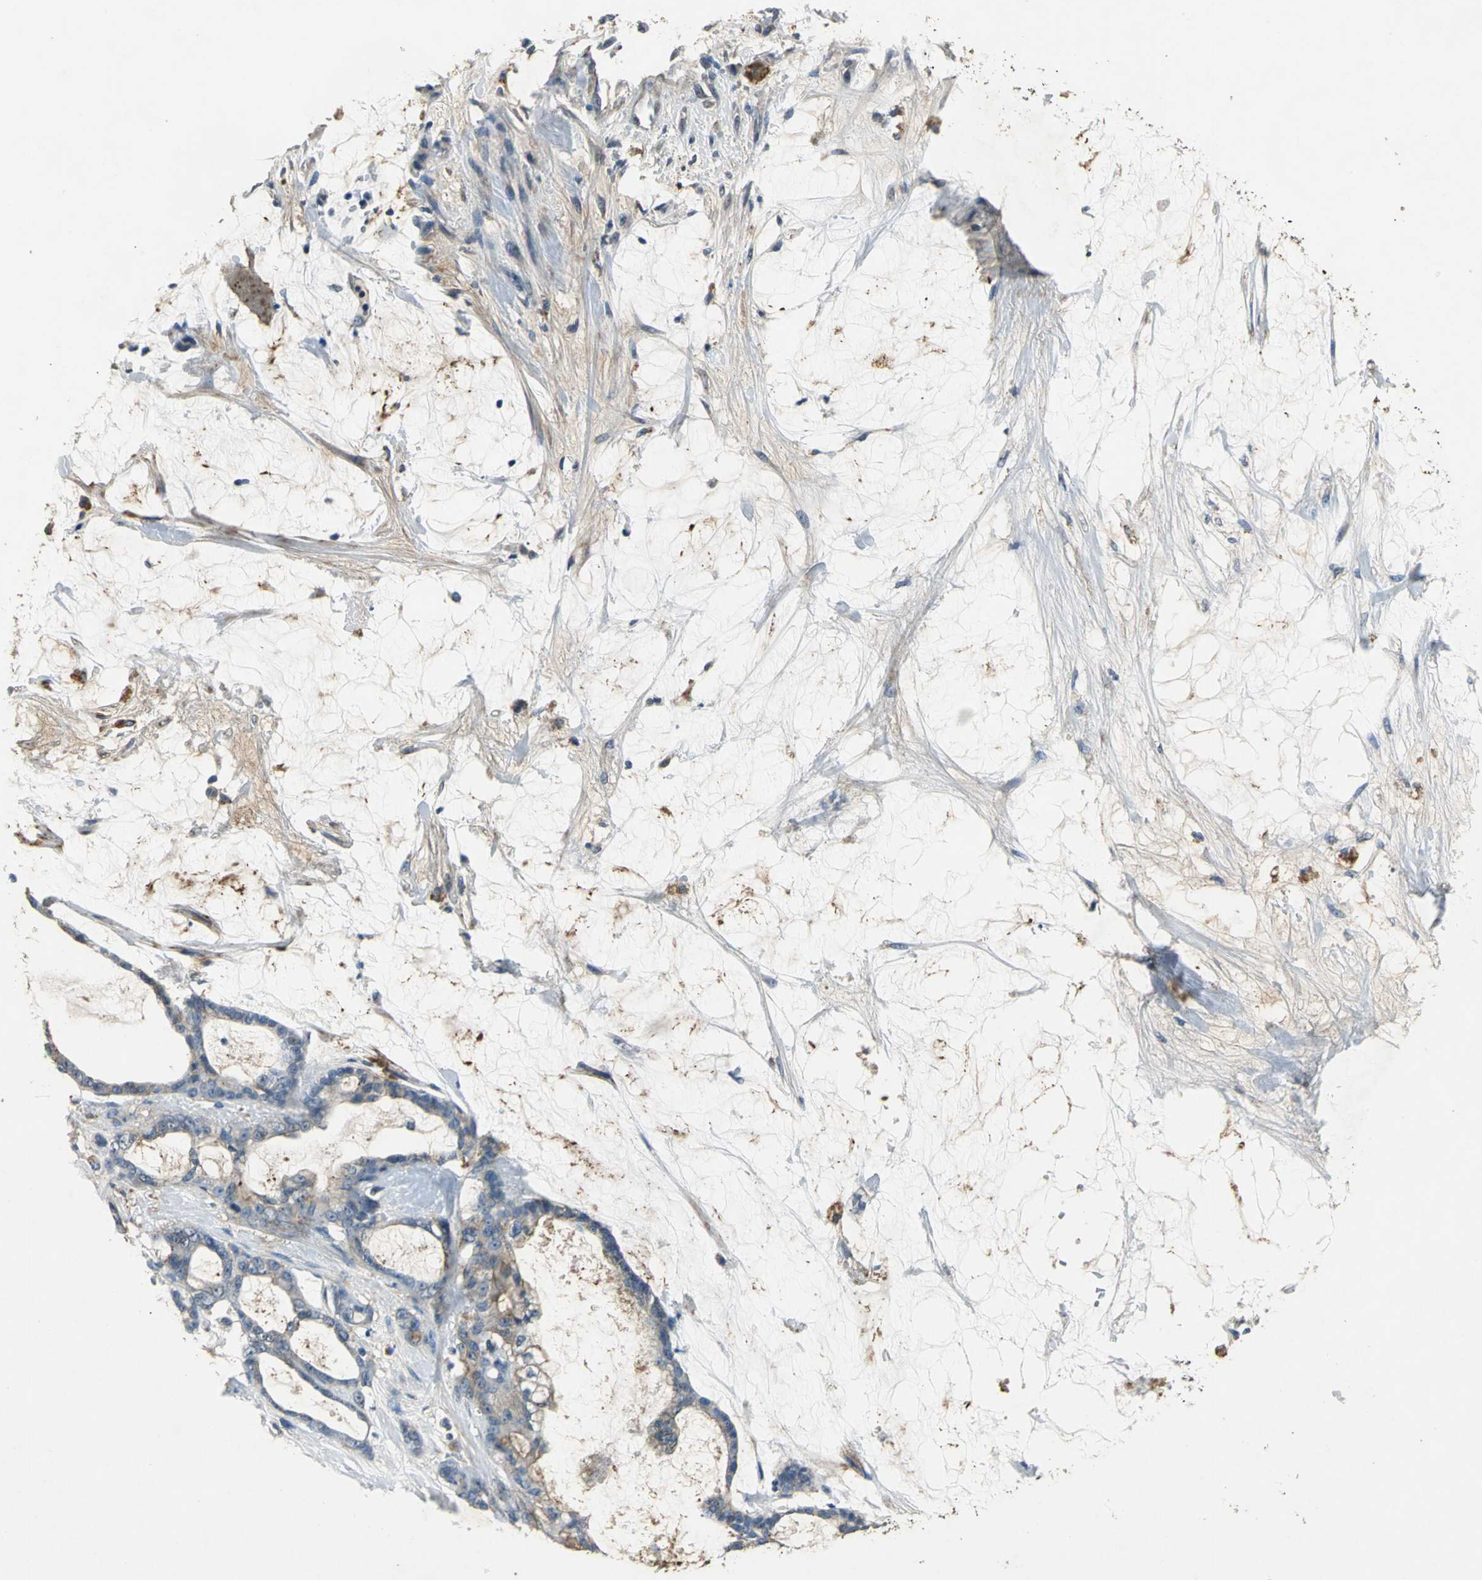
{"staining": {"intensity": "weak", "quantity": ">75%", "location": "cytoplasmic/membranous"}, "tissue": "pancreatic cancer", "cell_type": "Tumor cells", "image_type": "cancer", "snomed": [{"axis": "morphology", "description": "Adenocarcinoma, NOS"}, {"axis": "topography", "description": "Pancreas"}], "caption": "Protein staining reveals weak cytoplasmic/membranous positivity in approximately >75% of tumor cells in pancreatic cancer (adenocarcinoma).", "gene": "OCLN", "patient": {"sex": "female", "age": 73}}